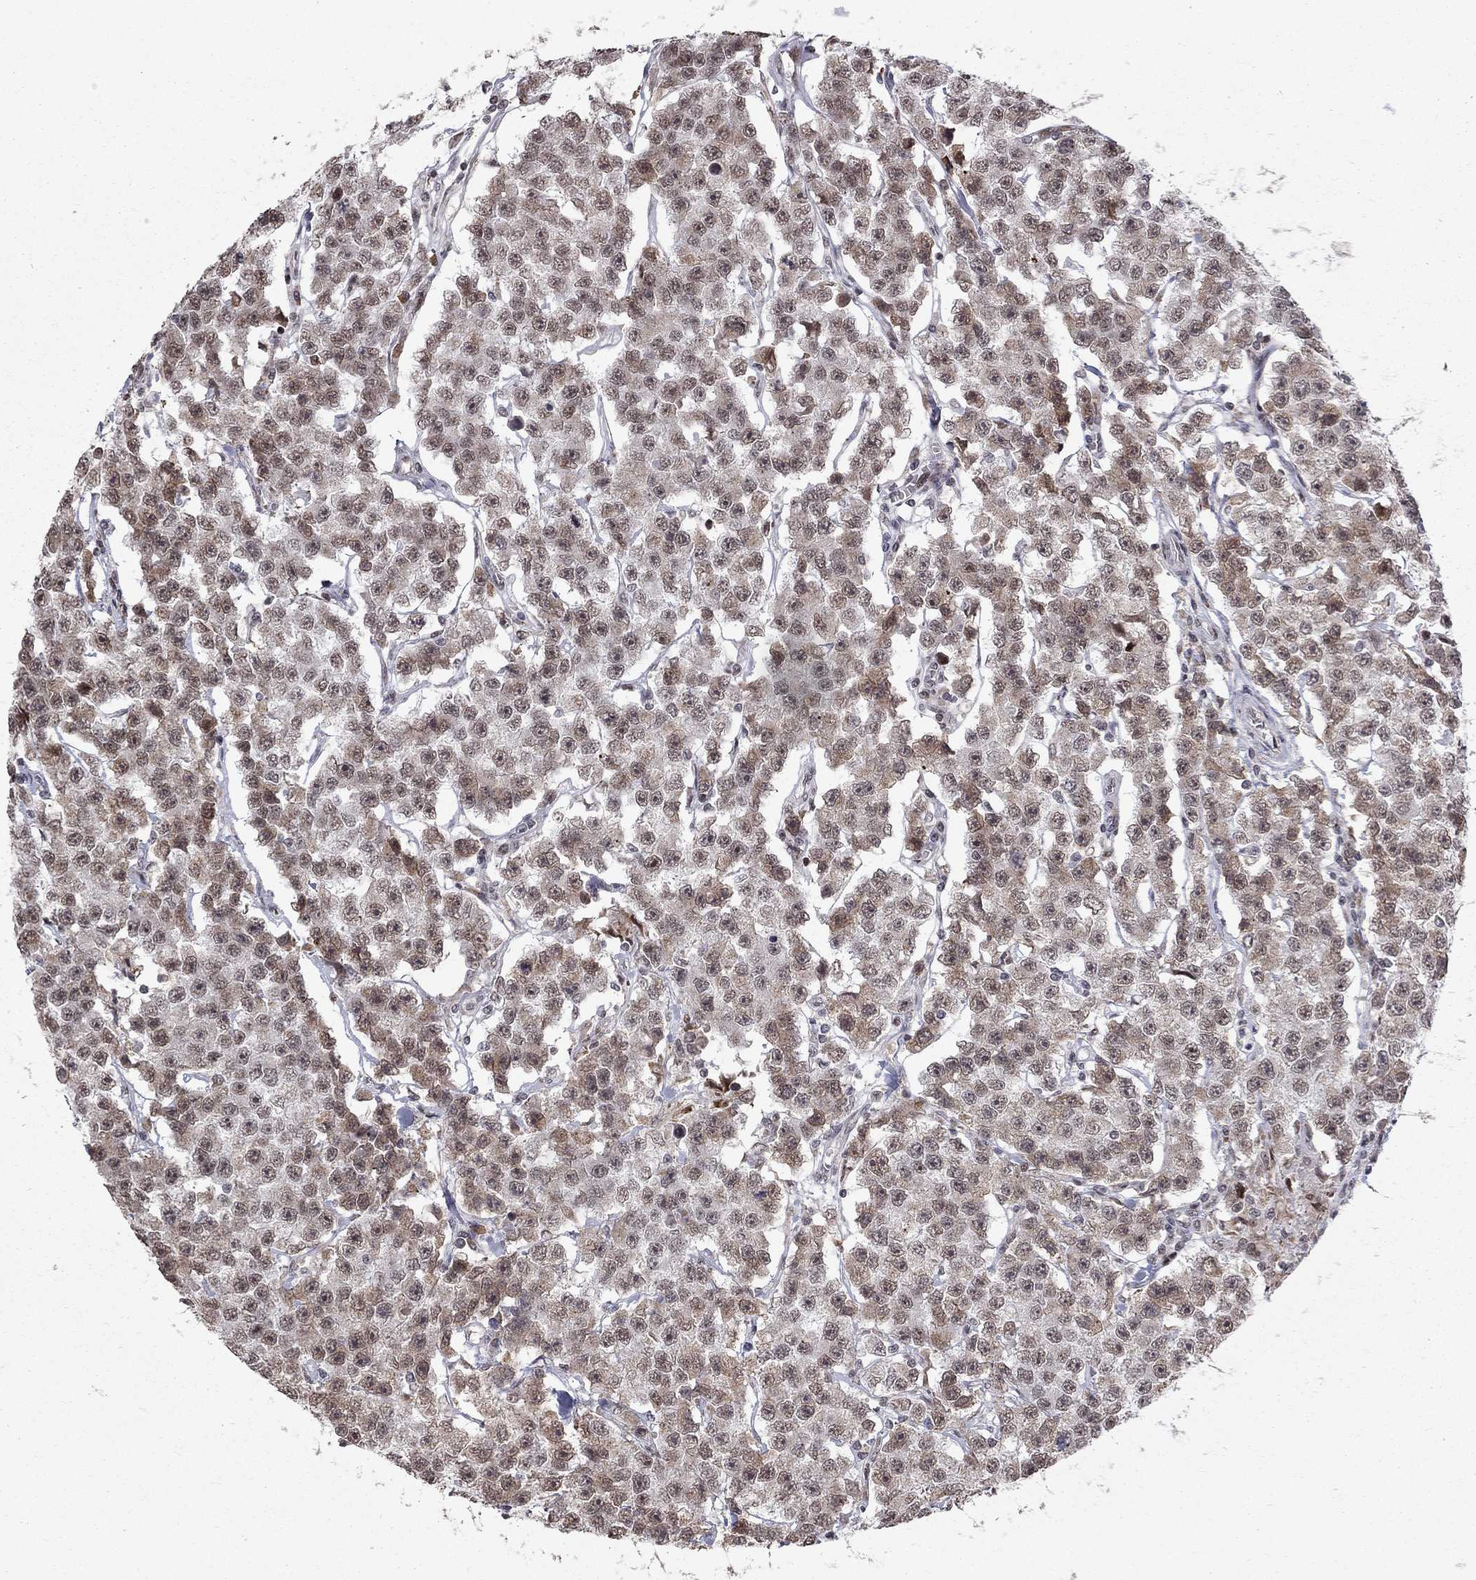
{"staining": {"intensity": "moderate", "quantity": "25%-75%", "location": "nuclear"}, "tissue": "testis cancer", "cell_type": "Tumor cells", "image_type": "cancer", "snomed": [{"axis": "morphology", "description": "Seminoma, NOS"}, {"axis": "topography", "description": "Testis"}], "caption": "Approximately 25%-75% of tumor cells in human seminoma (testis) show moderate nuclear protein expression as visualized by brown immunohistochemical staining.", "gene": "TCEAL1", "patient": {"sex": "male", "age": 59}}